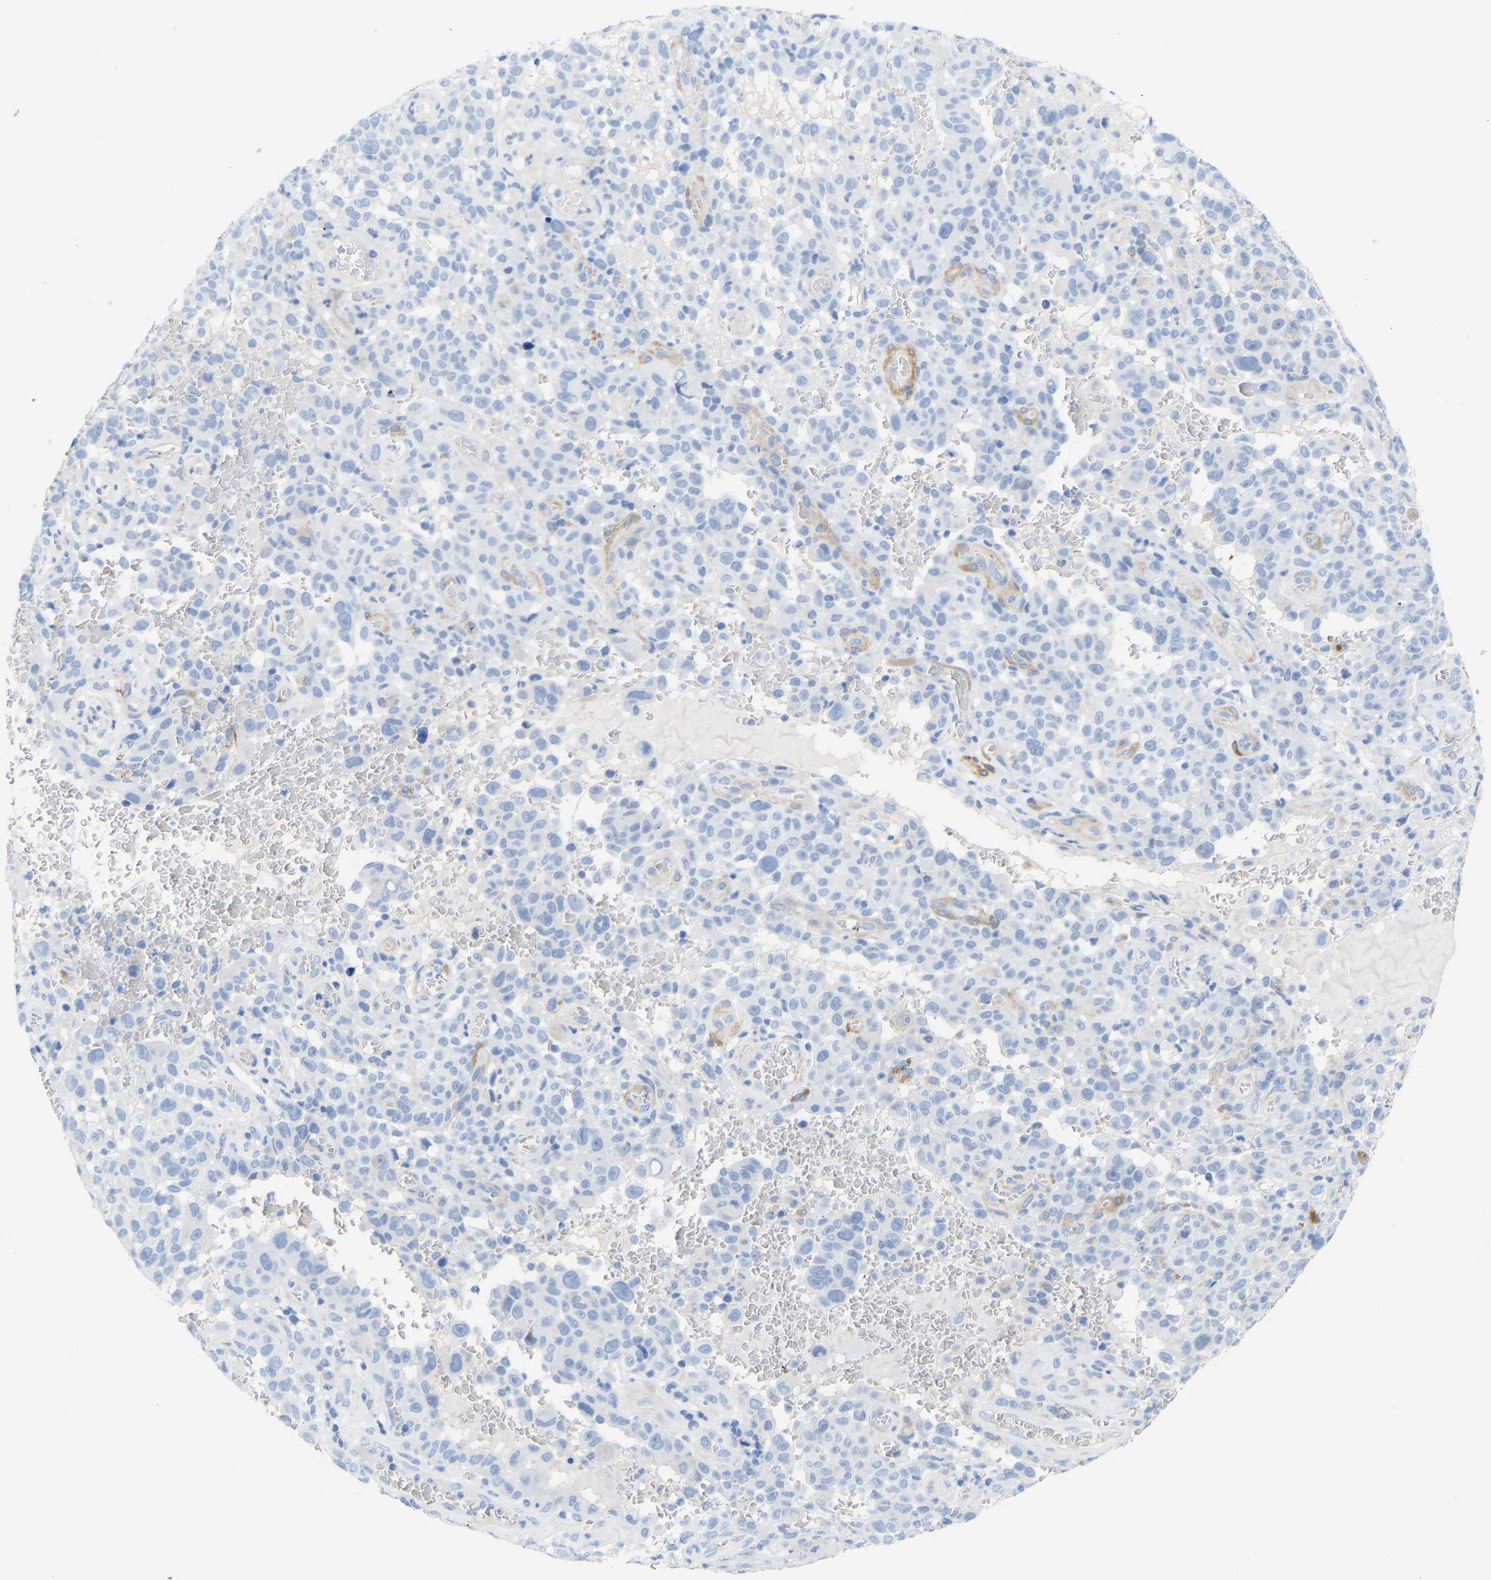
{"staining": {"intensity": "negative", "quantity": "none", "location": "none"}, "tissue": "melanoma", "cell_type": "Tumor cells", "image_type": "cancer", "snomed": [{"axis": "morphology", "description": "Malignant melanoma, NOS"}, {"axis": "topography", "description": "Skin"}], "caption": "Melanoma stained for a protein using immunohistochemistry demonstrates no staining tumor cells.", "gene": "AMPH", "patient": {"sex": "female", "age": 82}}